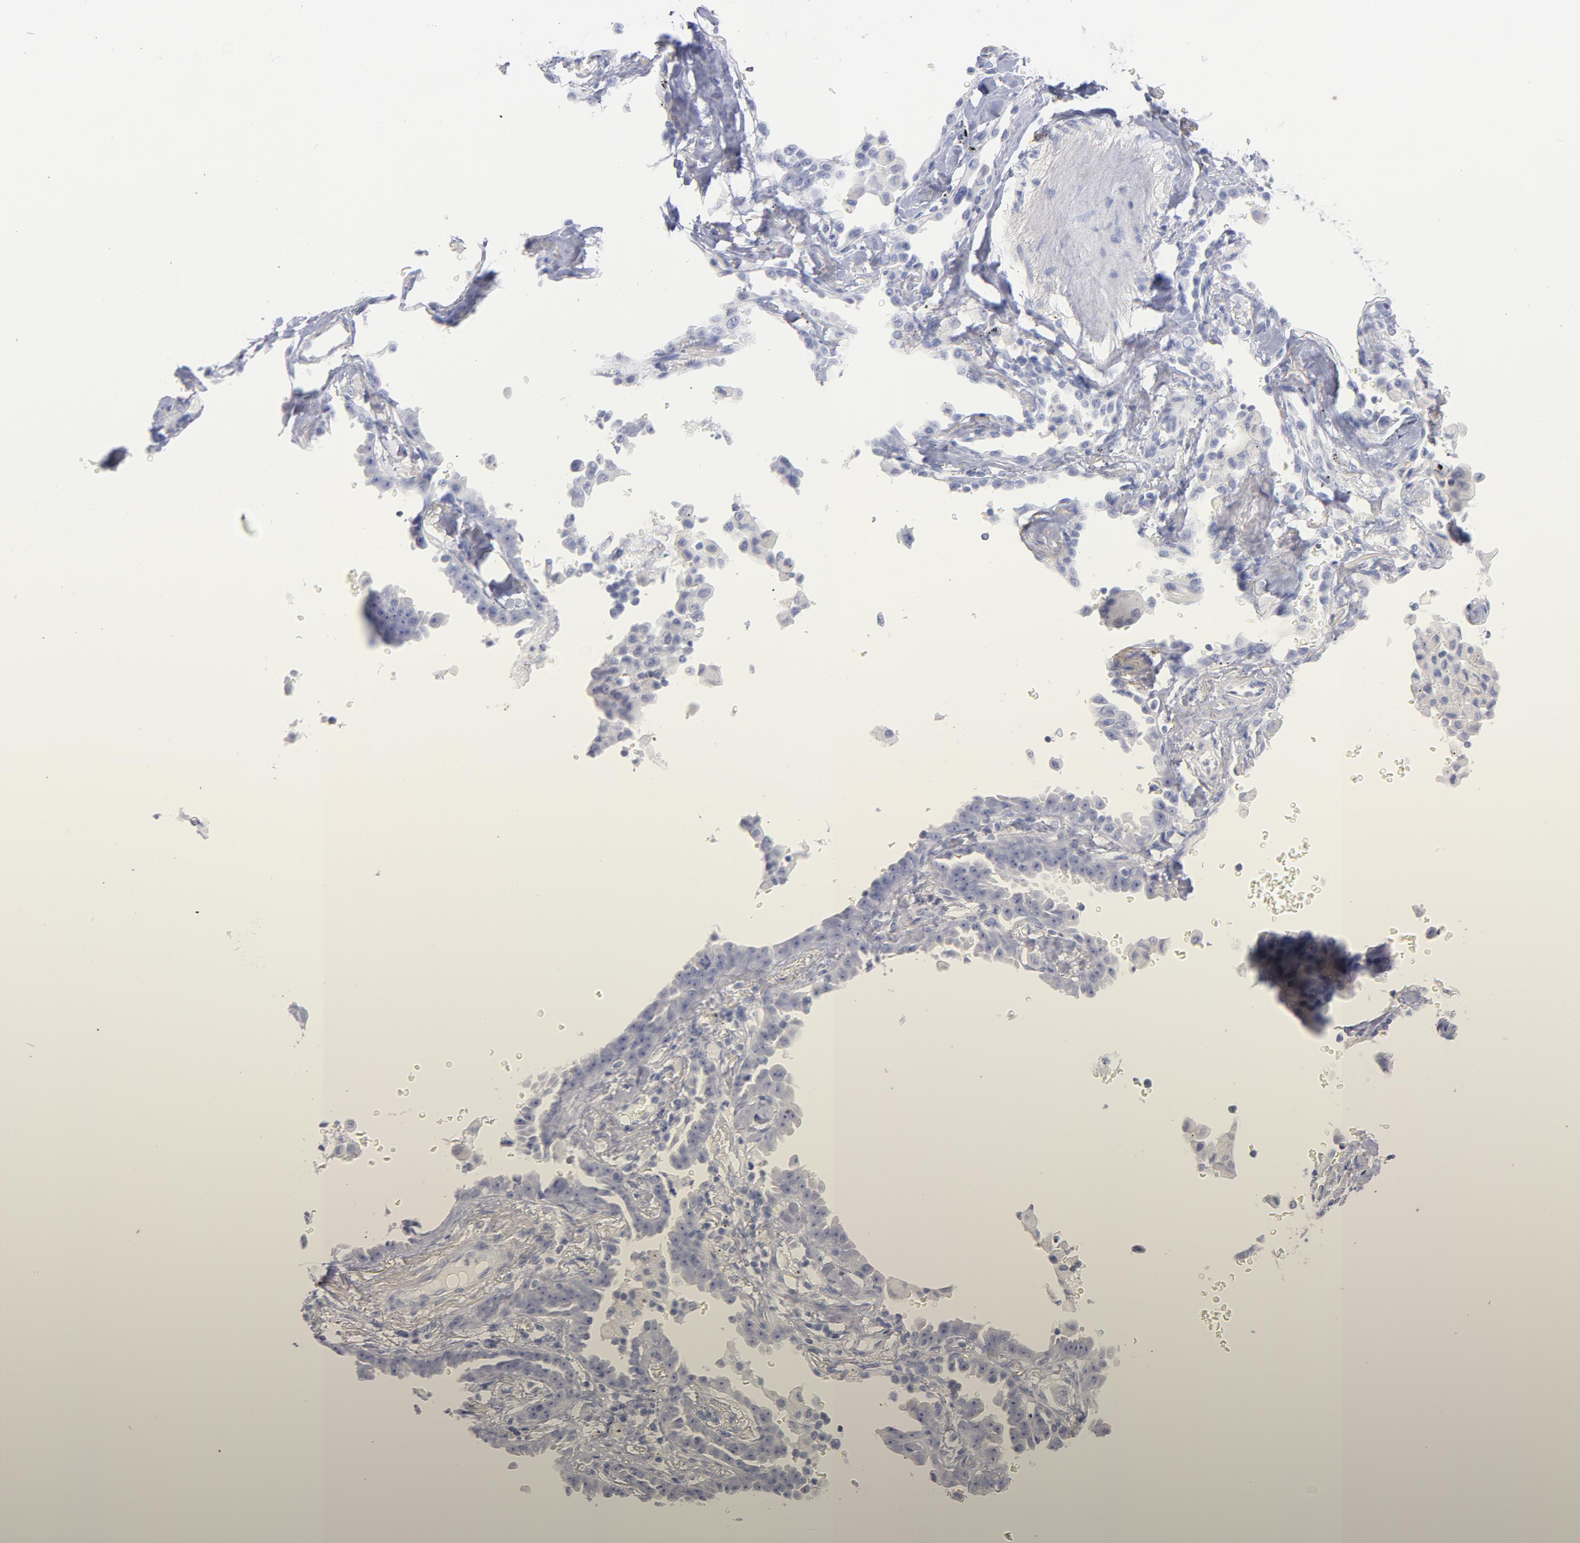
{"staining": {"intensity": "negative", "quantity": "none", "location": "none"}, "tissue": "lung cancer", "cell_type": "Tumor cells", "image_type": "cancer", "snomed": [{"axis": "morphology", "description": "Adenocarcinoma, NOS"}, {"axis": "topography", "description": "Lung"}], "caption": "This is an immunohistochemistry micrograph of human lung cancer (adenocarcinoma). There is no expression in tumor cells.", "gene": "SCGN", "patient": {"sex": "female", "age": 64}}